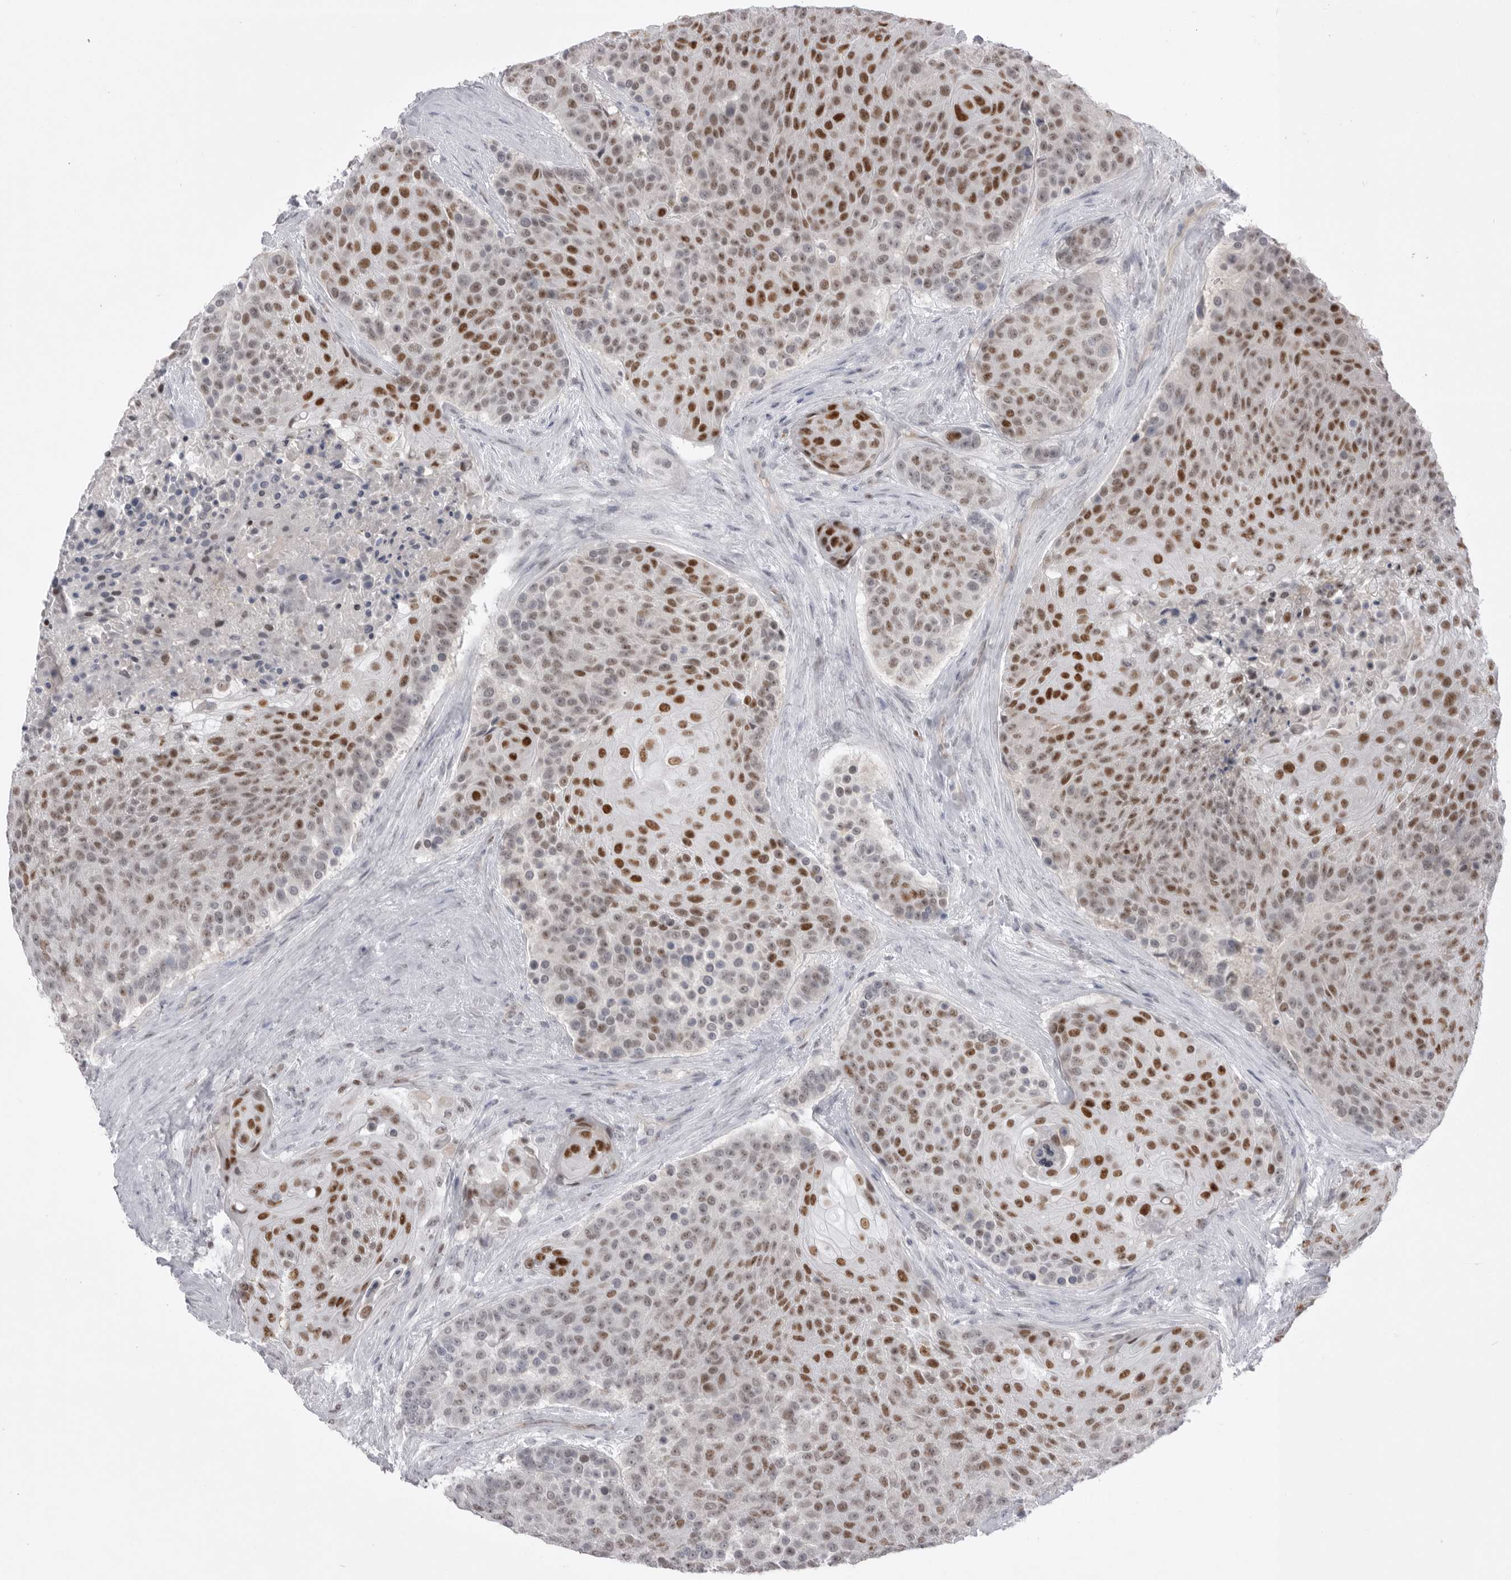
{"staining": {"intensity": "strong", "quantity": ">75%", "location": "nuclear"}, "tissue": "urothelial cancer", "cell_type": "Tumor cells", "image_type": "cancer", "snomed": [{"axis": "morphology", "description": "Urothelial carcinoma, High grade"}, {"axis": "topography", "description": "Urinary bladder"}], "caption": "Urothelial cancer was stained to show a protein in brown. There is high levels of strong nuclear staining in approximately >75% of tumor cells. The protein is shown in brown color, while the nuclei are stained blue.", "gene": "ZBTB7B", "patient": {"sex": "female", "age": 63}}